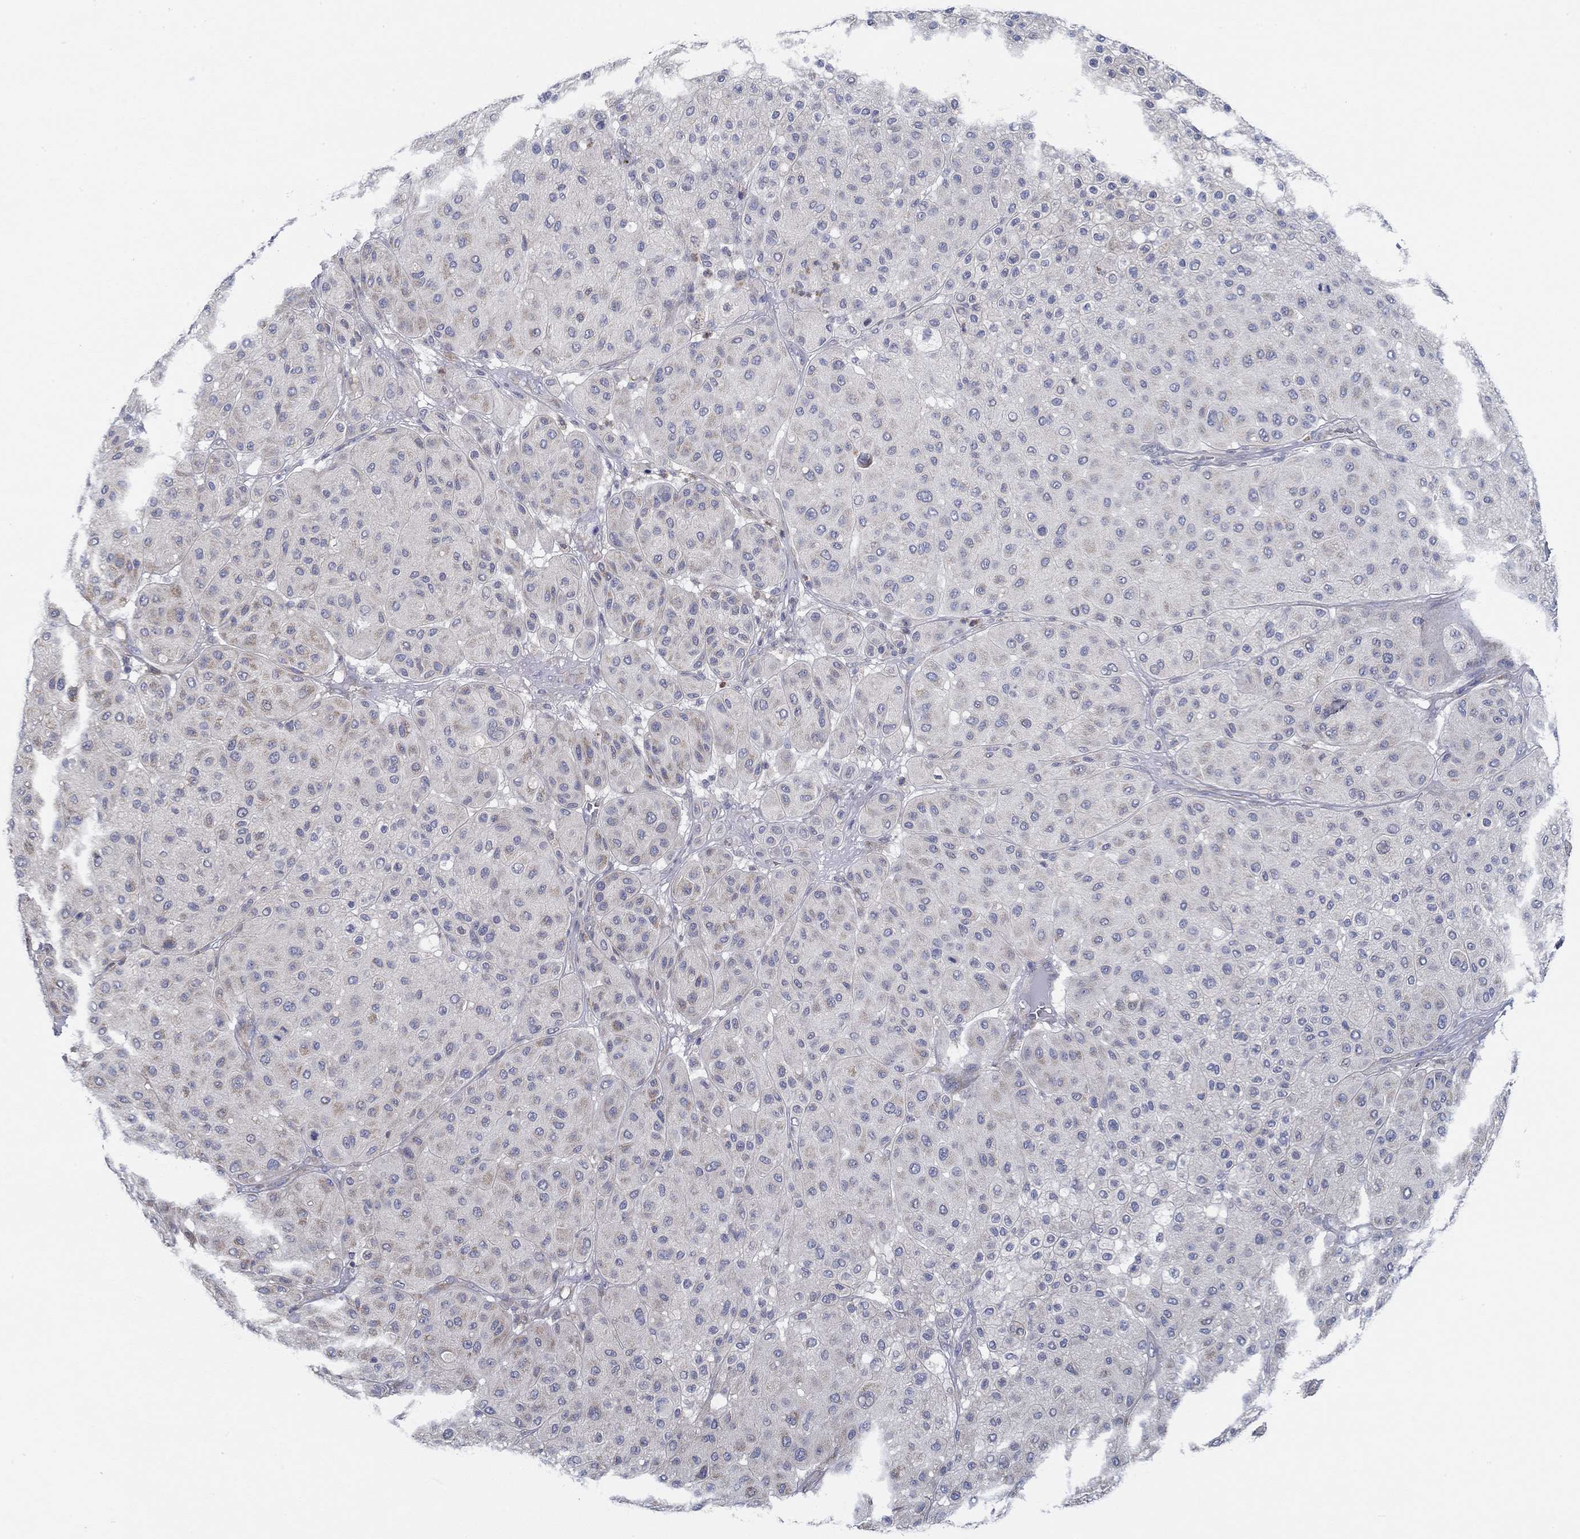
{"staining": {"intensity": "negative", "quantity": "none", "location": "none"}, "tissue": "melanoma", "cell_type": "Tumor cells", "image_type": "cancer", "snomed": [{"axis": "morphology", "description": "Malignant melanoma, Metastatic site"}, {"axis": "topography", "description": "Smooth muscle"}], "caption": "This is a histopathology image of IHC staining of melanoma, which shows no positivity in tumor cells.", "gene": "CFAP61", "patient": {"sex": "male", "age": 41}}